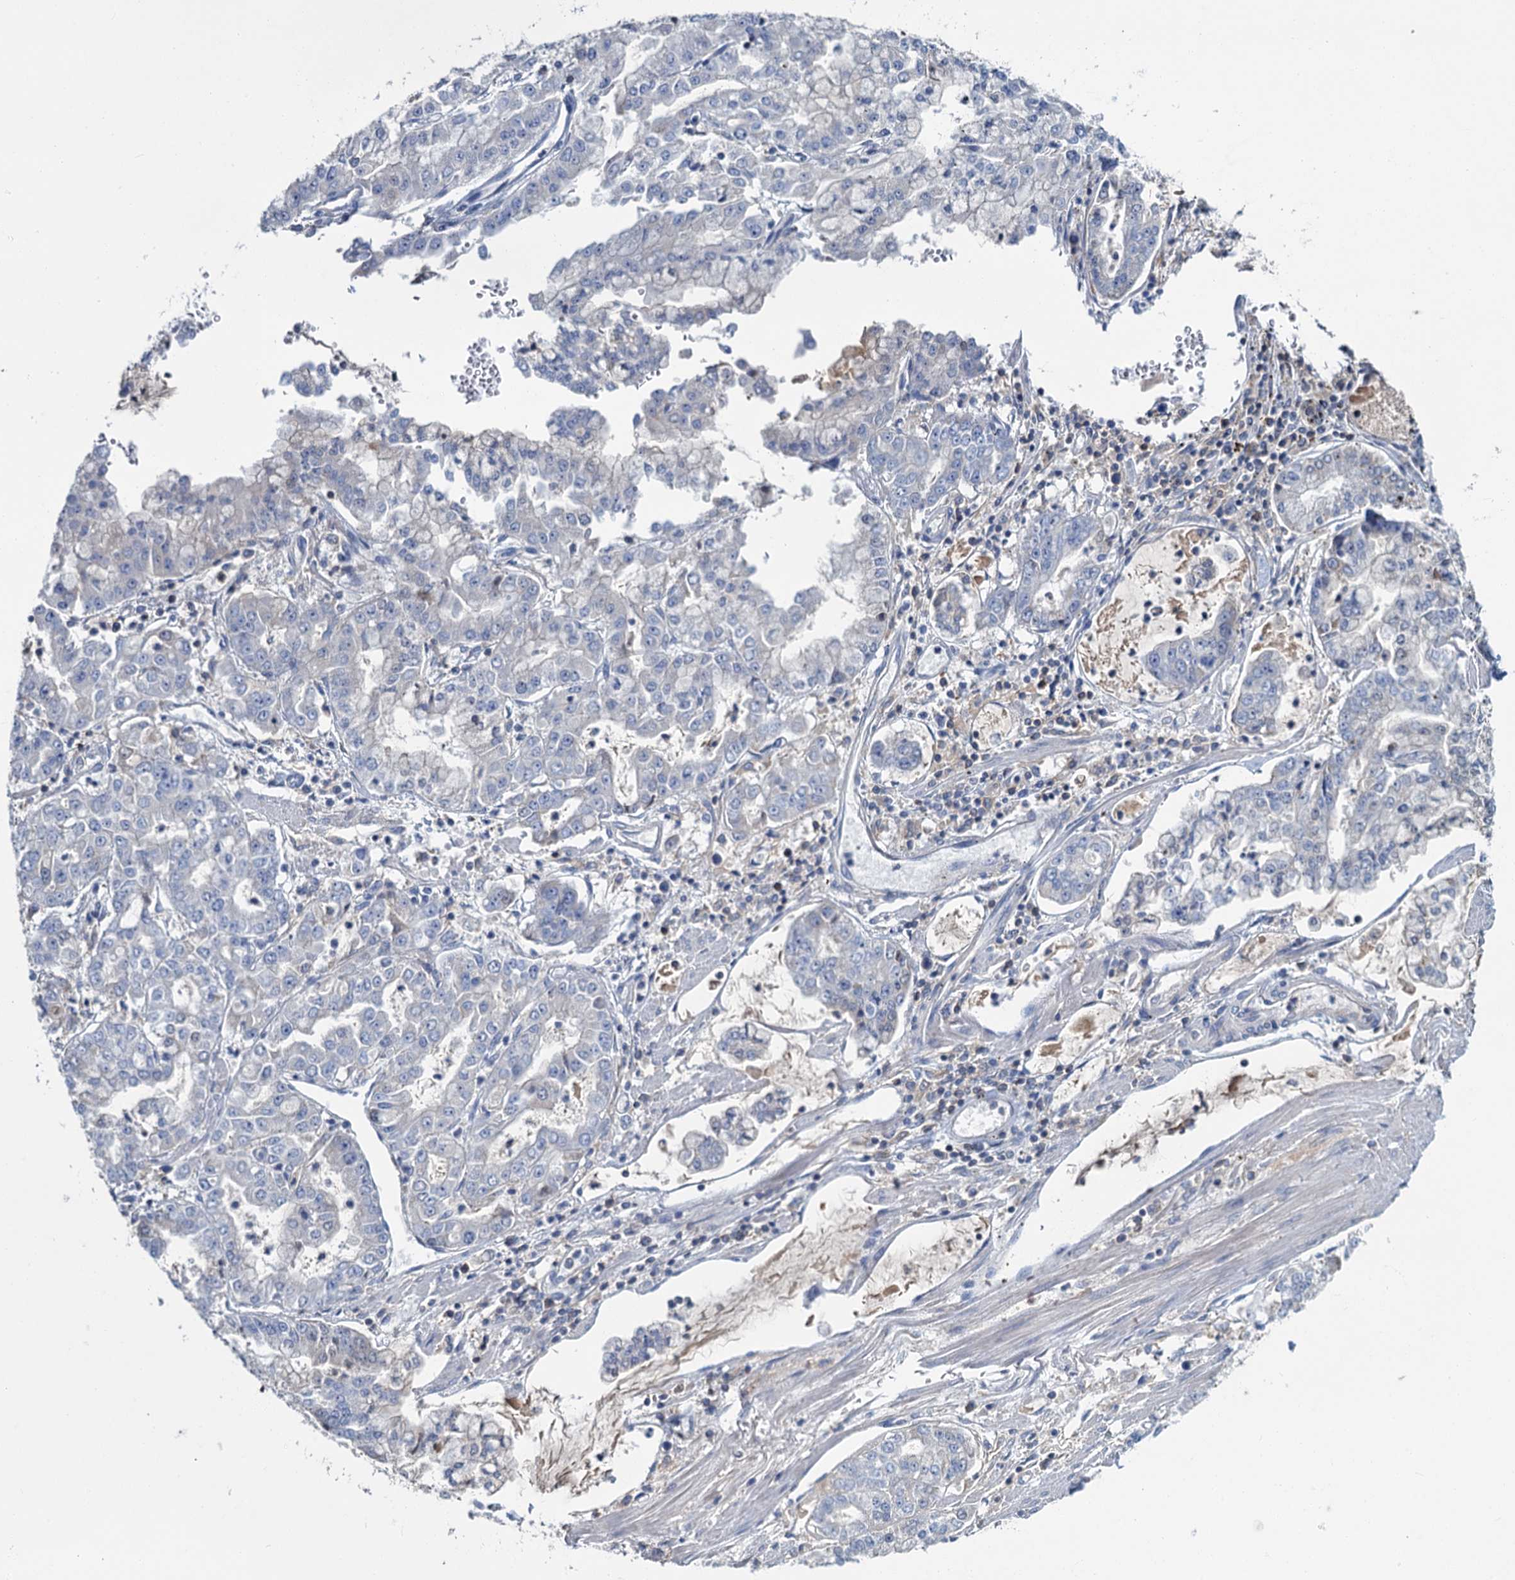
{"staining": {"intensity": "negative", "quantity": "none", "location": "none"}, "tissue": "stomach cancer", "cell_type": "Tumor cells", "image_type": "cancer", "snomed": [{"axis": "morphology", "description": "Adenocarcinoma, NOS"}, {"axis": "topography", "description": "Stomach"}], "caption": "Adenocarcinoma (stomach) was stained to show a protein in brown. There is no significant staining in tumor cells.", "gene": "FGFR2", "patient": {"sex": "male", "age": 76}}